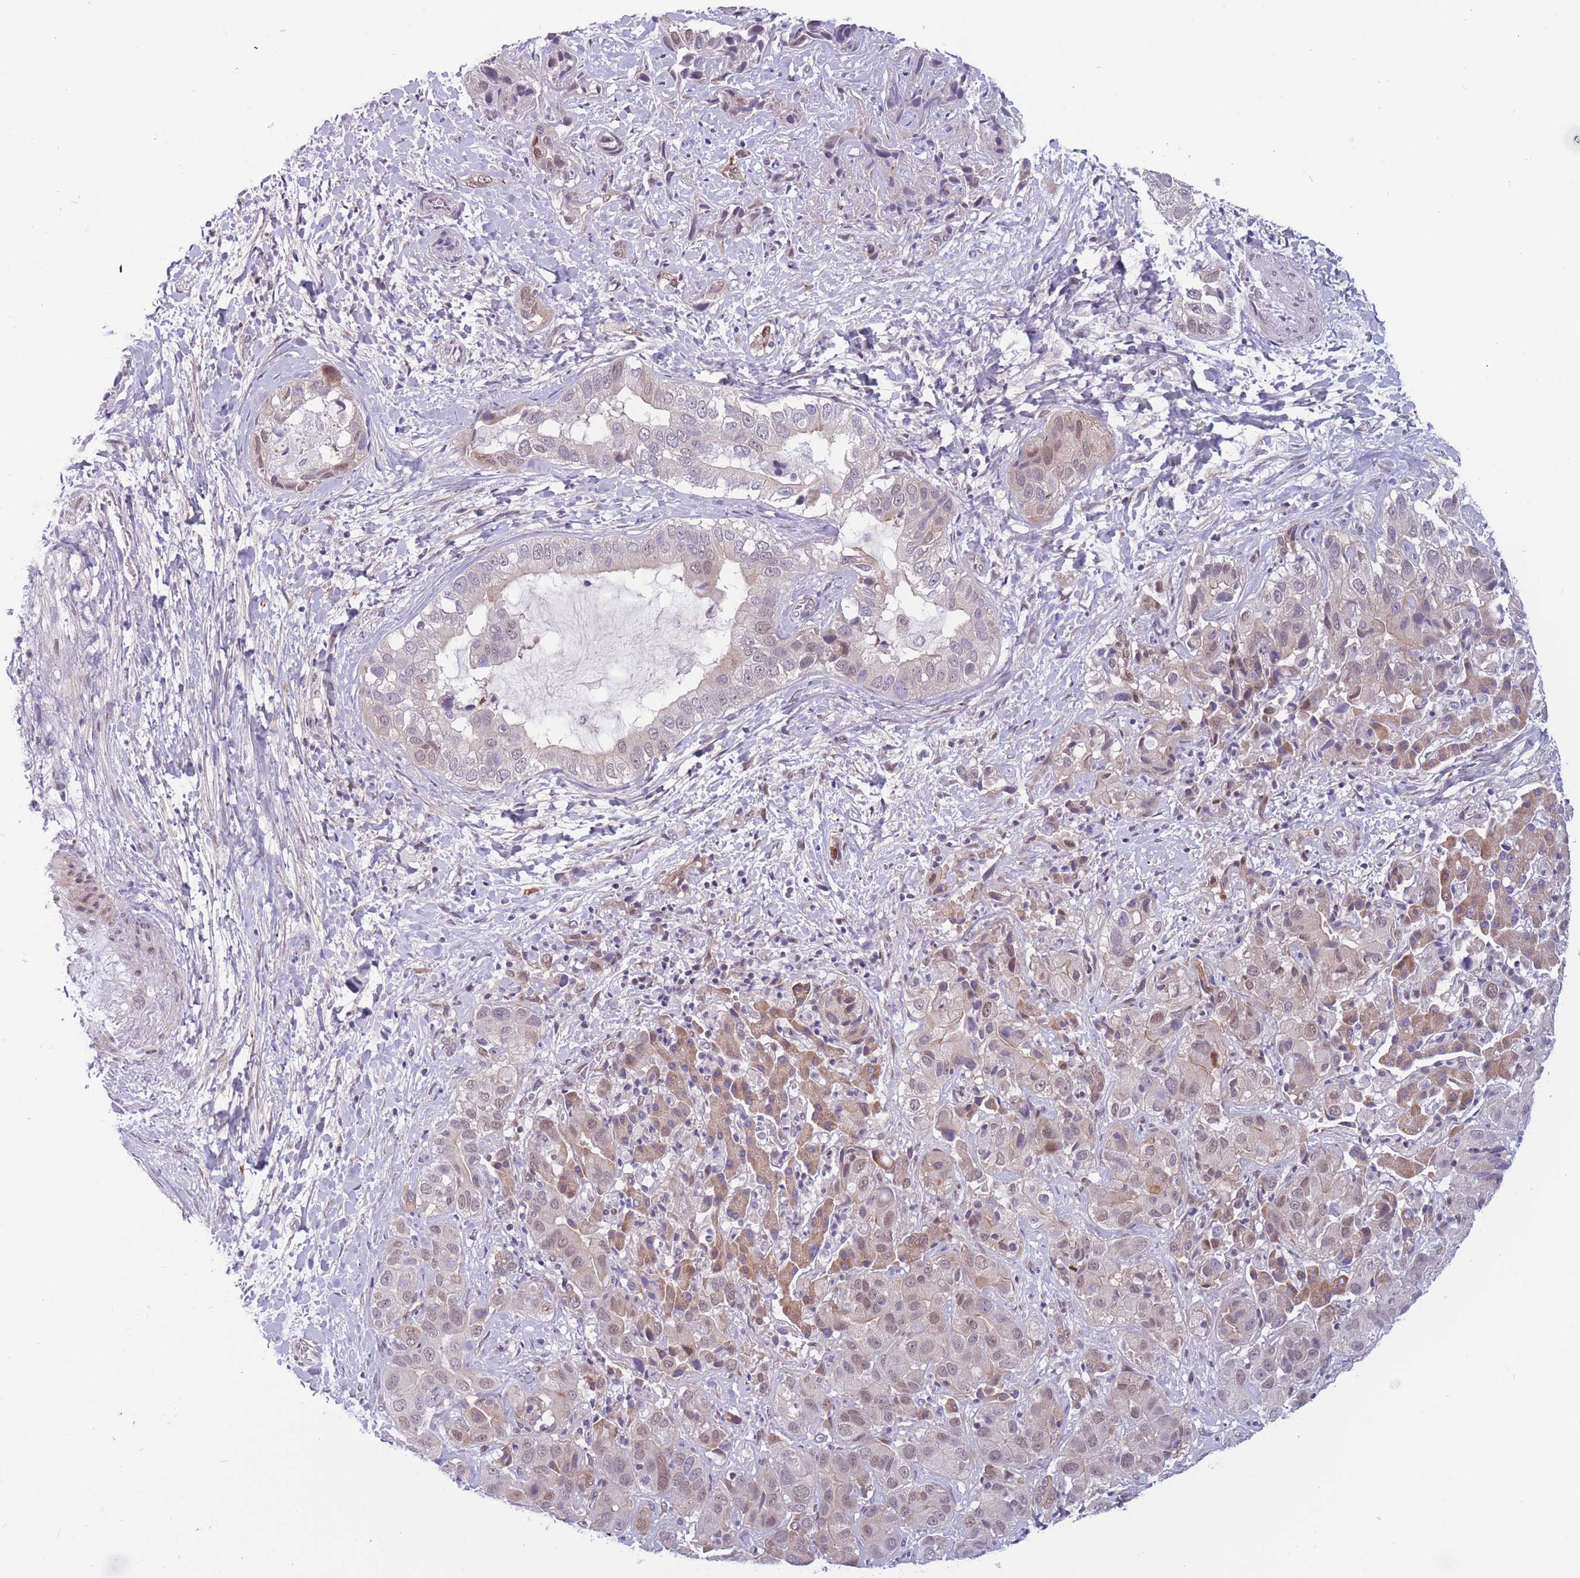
{"staining": {"intensity": "negative", "quantity": "none", "location": "none"}, "tissue": "liver cancer", "cell_type": "Tumor cells", "image_type": "cancer", "snomed": [{"axis": "morphology", "description": "Cholangiocarcinoma"}, {"axis": "topography", "description": "Liver"}], "caption": "High power microscopy histopathology image of an IHC image of cholangiocarcinoma (liver), revealing no significant staining in tumor cells. (DAB immunohistochemistry (IHC) visualized using brightfield microscopy, high magnification).", "gene": "BCL9L", "patient": {"sex": "female", "age": 52}}